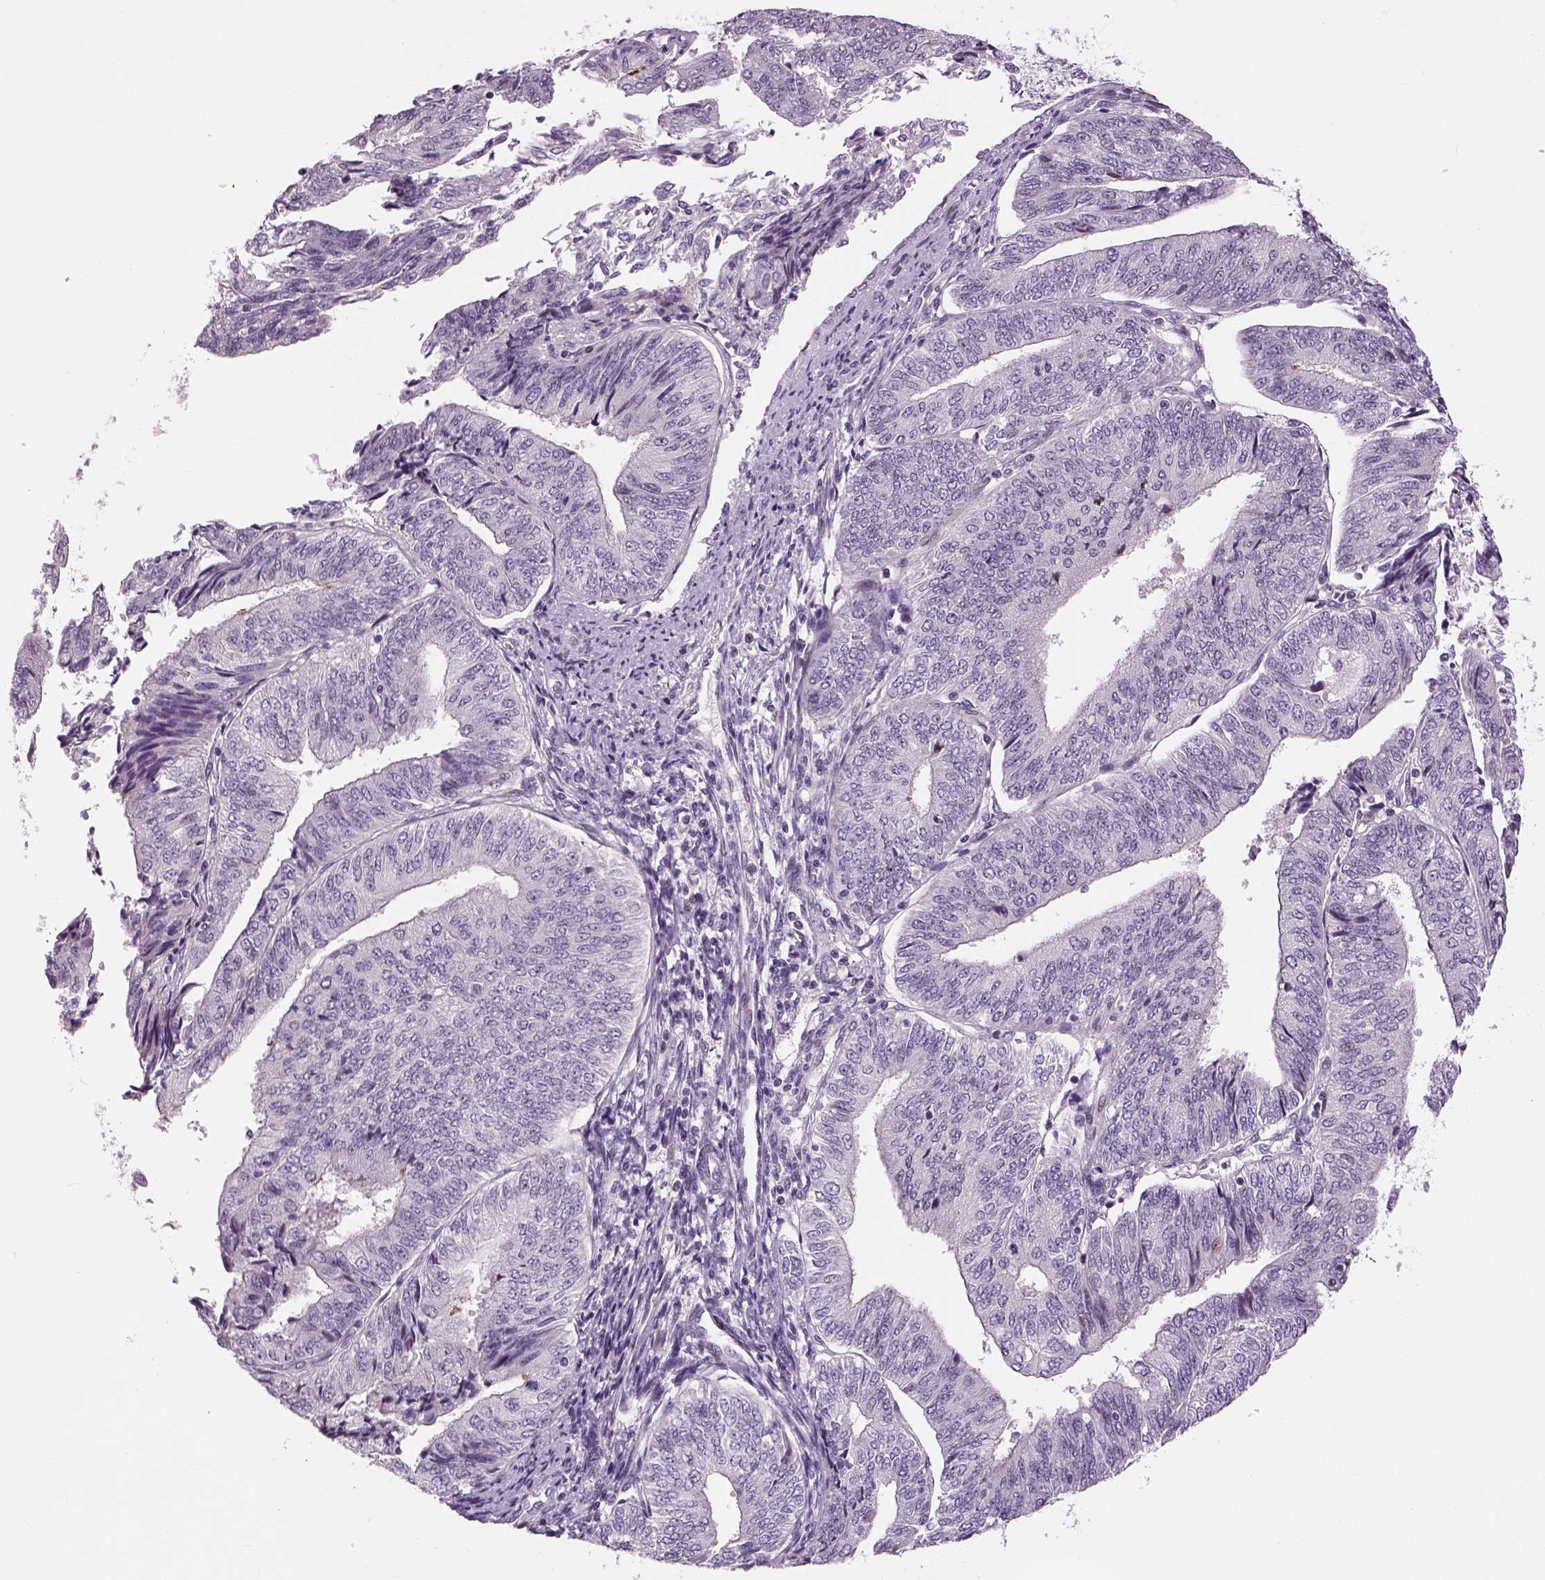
{"staining": {"intensity": "negative", "quantity": "none", "location": "none"}, "tissue": "endometrial cancer", "cell_type": "Tumor cells", "image_type": "cancer", "snomed": [{"axis": "morphology", "description": "Adenocarcinoma, NOS"}, {"axis": "topography", "description": "Endometrium"}], "caption": "This image is of endometrial cancer (adenocarcinoma) stained with IHC to label a protein in brown with the nuclei are counter-stained blue. There is no positivity in tumor cells. (DAB immunohistochemistry (IHC), high magnification).", "gene": "NECAB1", "patient": {"sex": "female", "age": 58}}